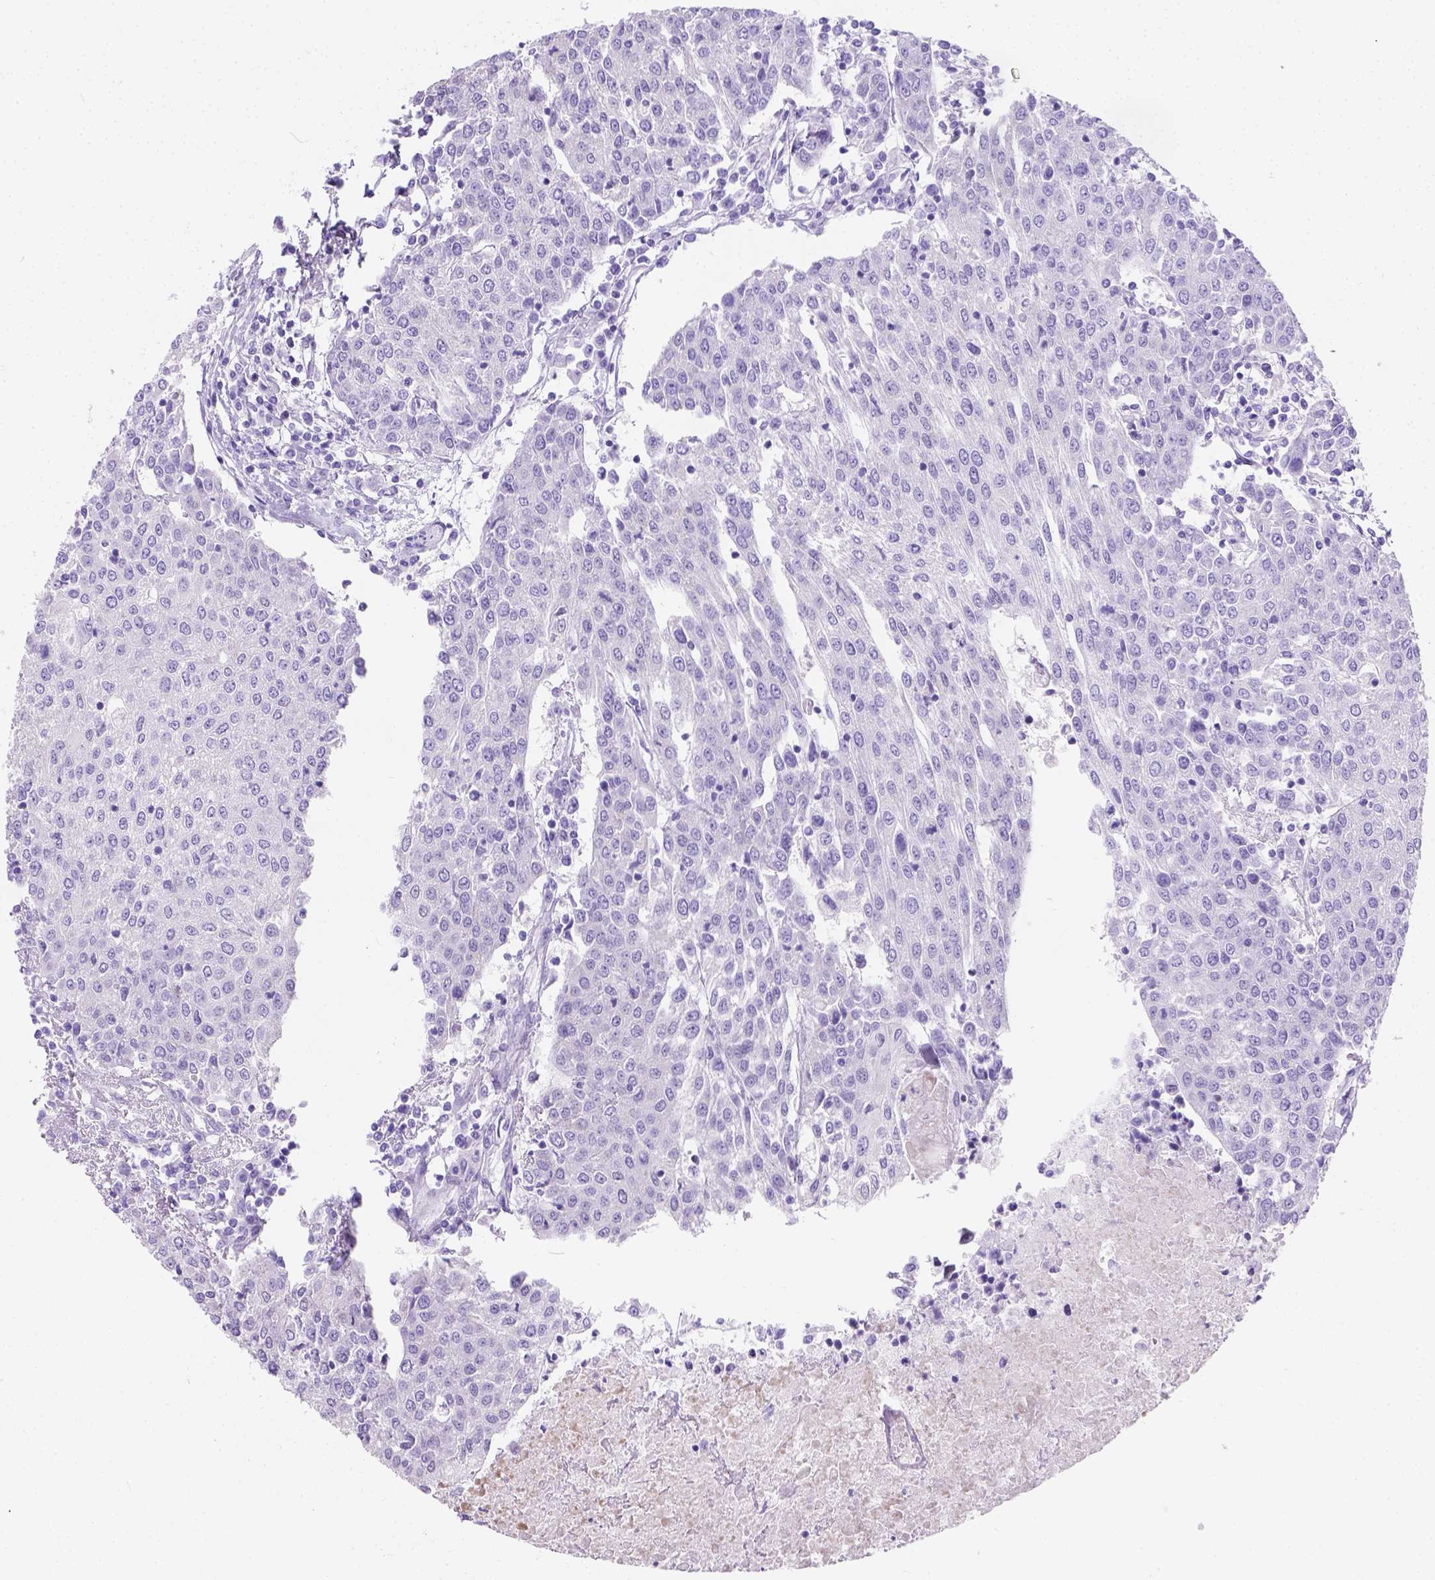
{"staining": {"intensity": "negative", "quantity": "none", "location": "none"}, "tissue": "urothelial cancer", "cell_type": "Tumor cells", "image_type": "cancer", "snomed": [{"axis": "morphology", "description": "Urothelial carcinoma, High grade"}, {"axis": "topography", "description": "Urinary bladder"}], "caption": "DAB immunohistochemical staining of human urothelial cancer displays no significant positivity in tumor cells.", "gene": "PHF7", "patient": {"sex": "female", "age": 85}}